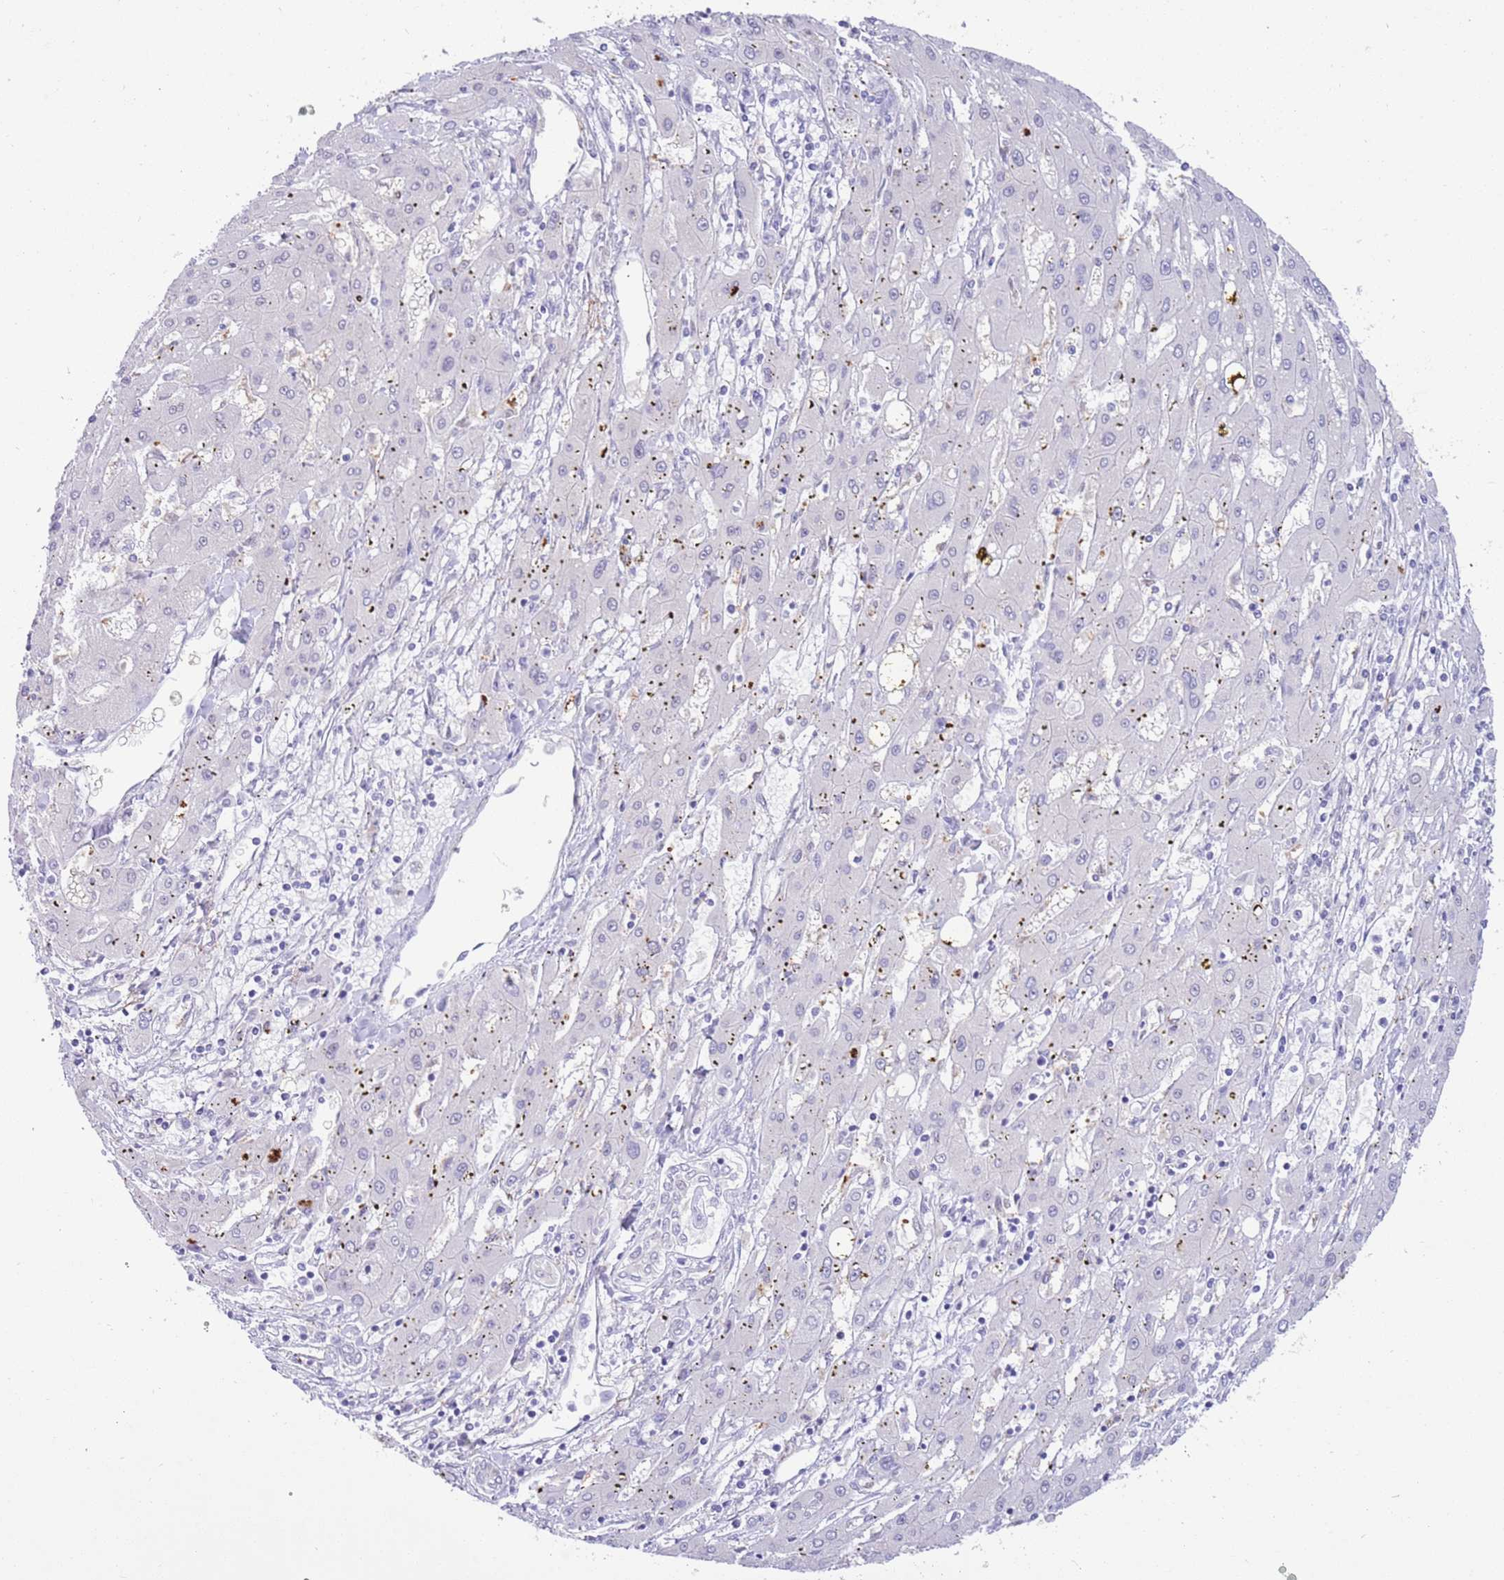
{"staining": {"intensity": "moderate", "quantity": "25%-75%", "location": "nuclear"}, "tissue": "liver cancer", "cell_type": "Tumor cells", "image_type": "cancer", "snomed": [{"axis": "morphology", "description": "Carcinoma, Hepatocellular, NOS"}, {"axis": "topography", "description": "Liver"}], "caption": "Liver cancer (hepatocellular carcinoma) was stained to show a protein in brown. There is medium levels of moderate nuclear expression in approximately 25%-75% of tumor cells.", "gene": "TRIM32", "patient": {"sex": "male", "age": 72}}